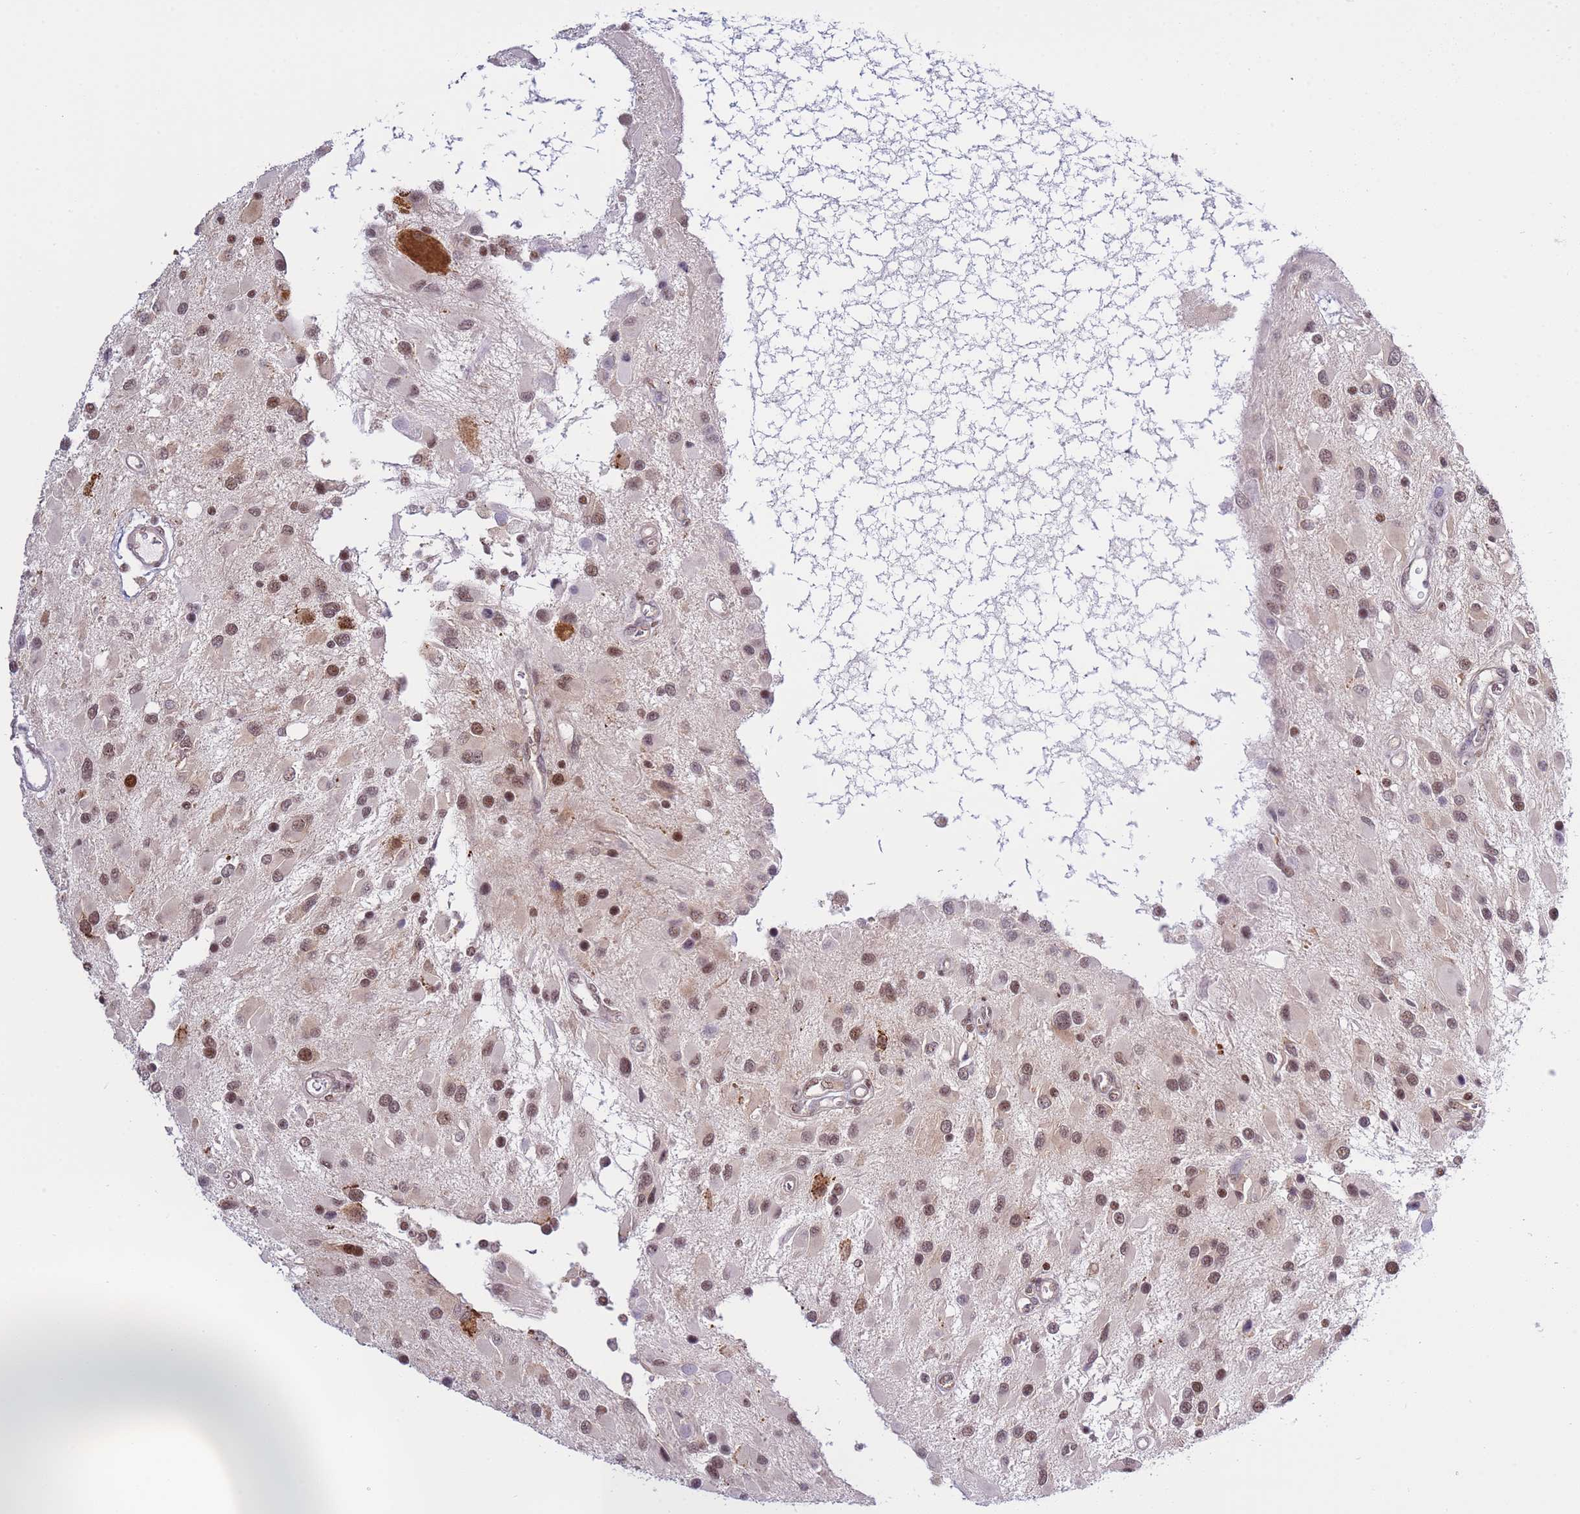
{"staining": {"intensity": "moderate", "quantity": ">75%", "location": "nuclear"}, "tissue": "glioma", "cell_type": "Tumor cells", "image_type": "cancer", "snomed": [{"axis": "morphology", "description": "Glioma, malignant, High grade"}, {"axis": "topography", "description": "Brain"}], "caption": "Immunohistochemistry staining of glioma, which demonstrates medium levels of moderate nuclear positivity in about >75% of tumor cells indicating moderate nuclear protein expression. The staining was performed using DAB (3,3'-diaminobenzidine) (brown) for protein detection and nuclei were counterstained in hematoxylin (blue).", "gene": "PRPF6", "patient": {"sex": "male", "age": 53}}